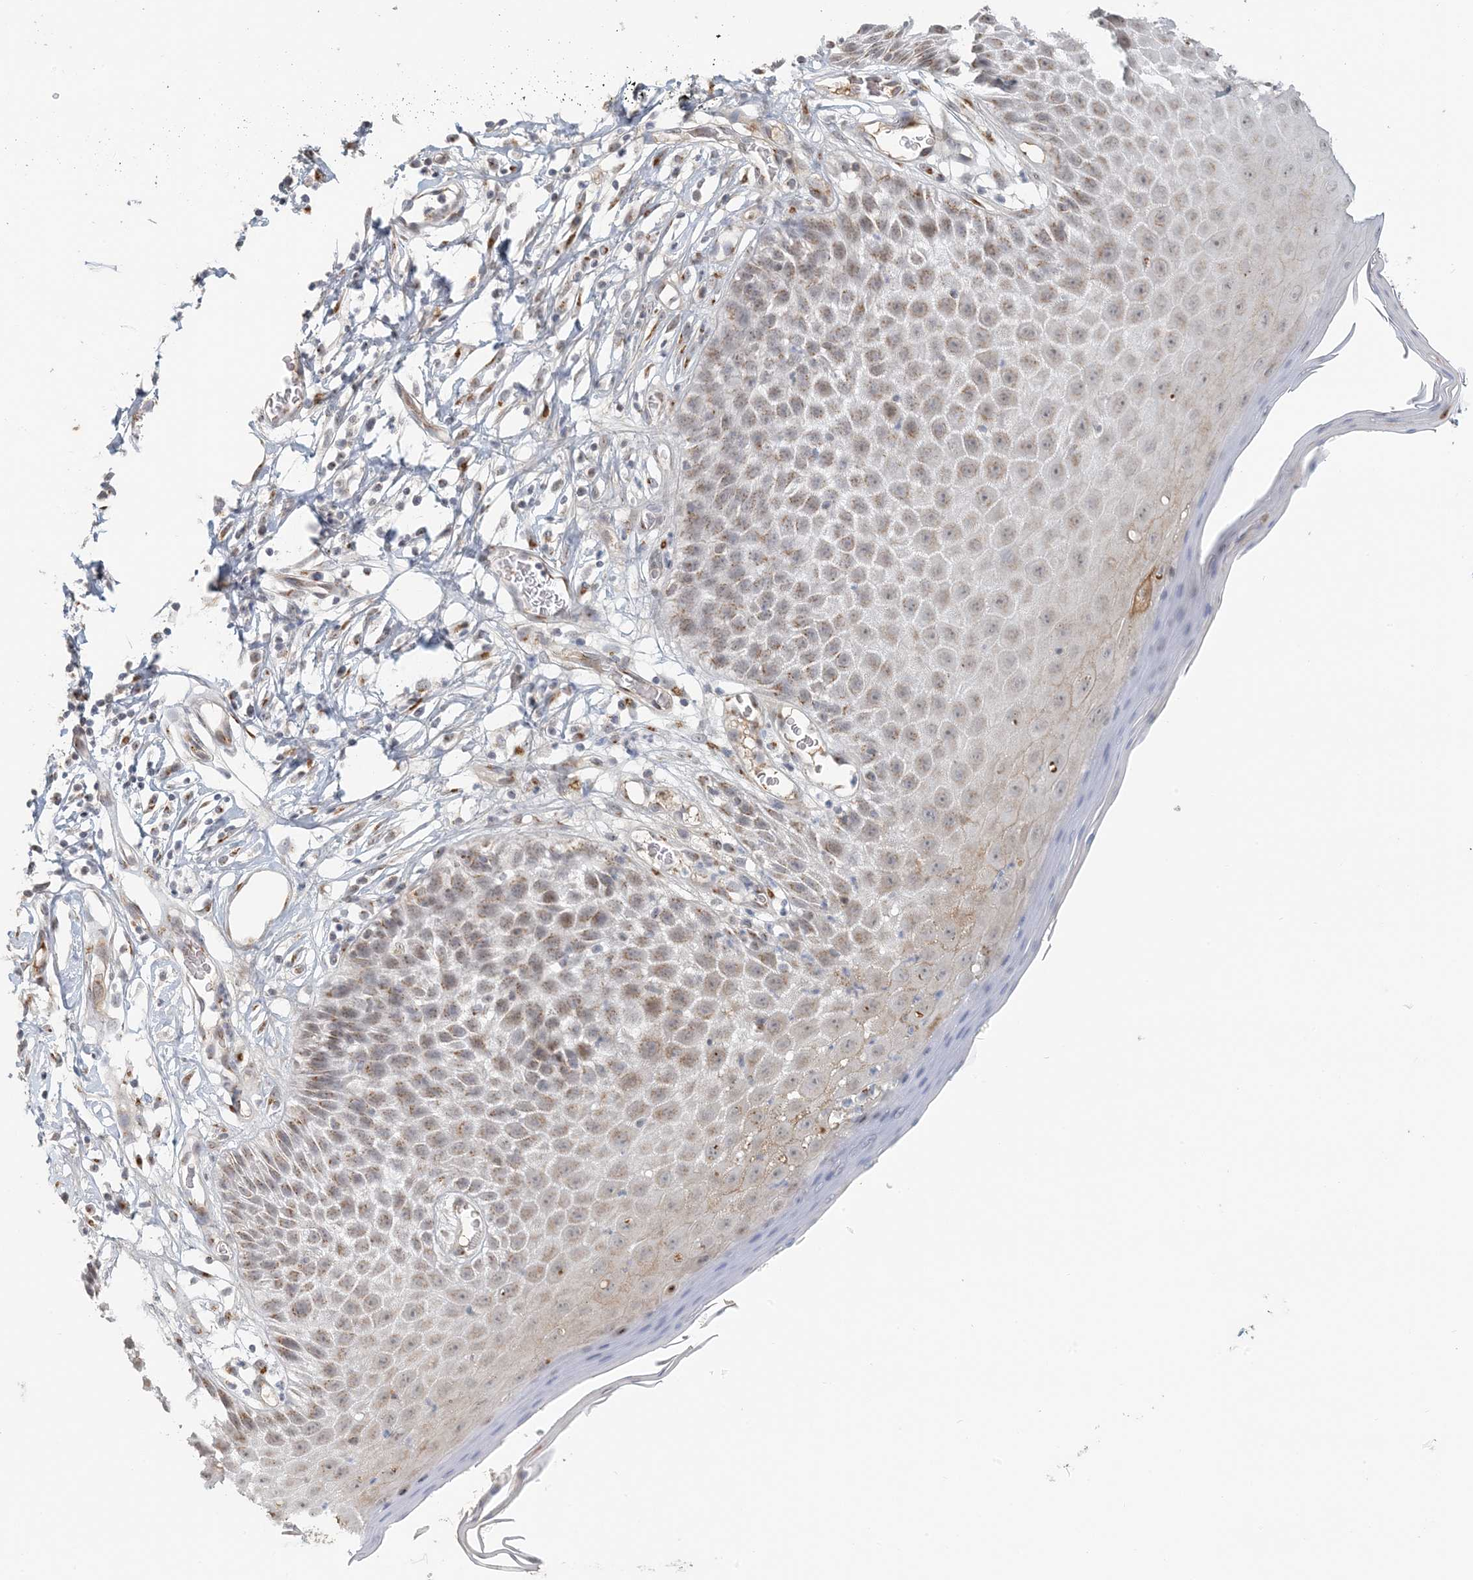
{"staining": {"intensity": "weak", "quantity": "25%-75%", "location": "cytoplasmic/membranous"}, "tissue": "skin", "cell_type": "Epidermal cells", "image_type": "normal", "snomed": [{"axis": "morphology", "description": "Normal tissue, NOS"}, {"axis": "topography", "description": "Vulva"}], "caption": "Skin stained with IHC reveals weak cytoplasmic/membranous expression in approximately 25%-75% of epidermal cells.", "gene": "ZCCHC4", "patient": {"sex": "female", "age": 68}}